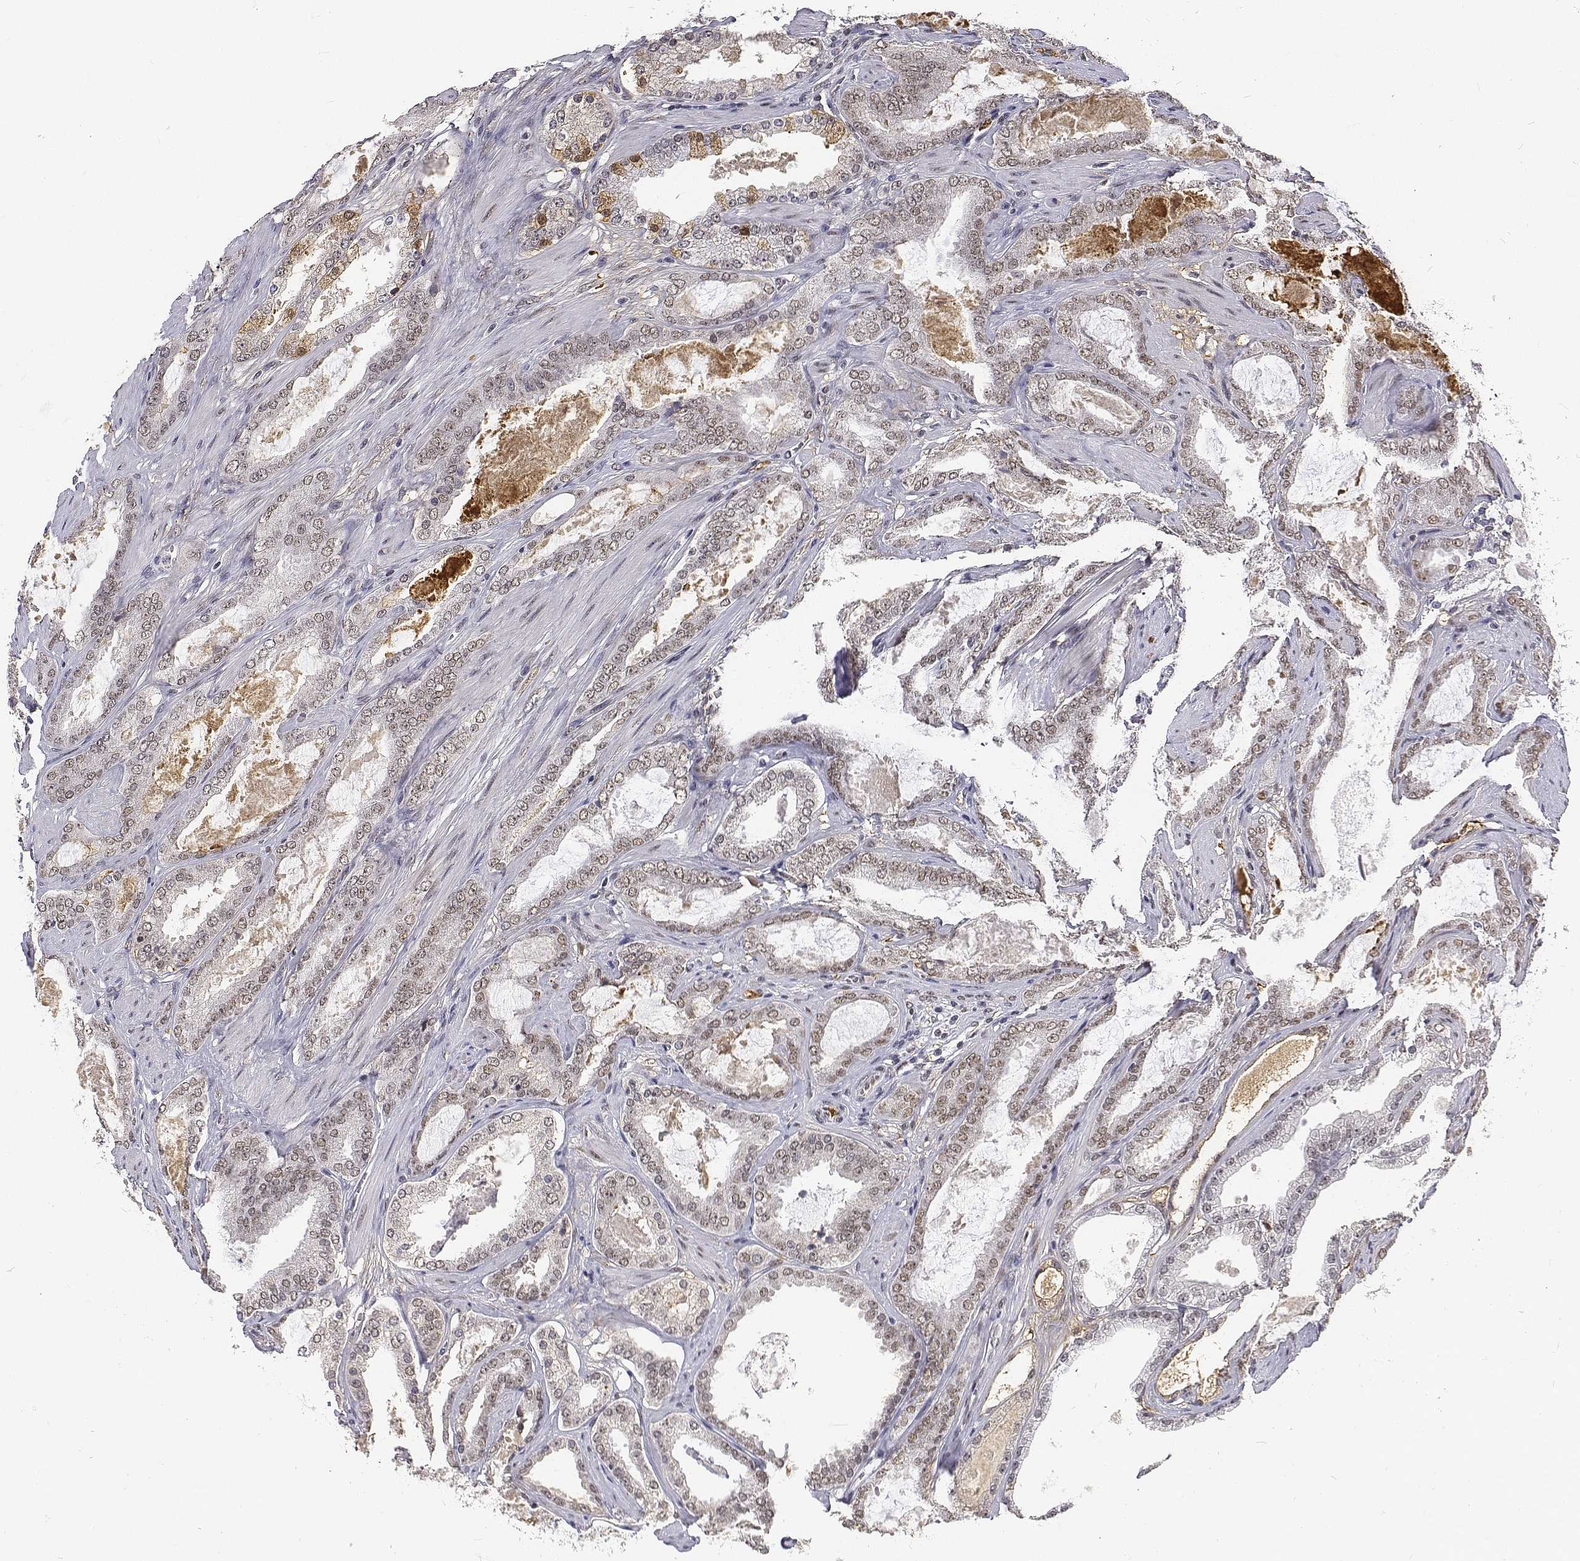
{"staining": {"intensity": "negative", "quantity": "none", "location": "none"}, "tissue": "prostate cancer", "cell_type": "Tumor cells", "image_type": "cancer", "snomed": [{"axis": "morphology", "description": "Adenocarcinoma, High grade"}, {"axis": "topography", "description": "Prostate"}], "caption": "Prostate high-grade adenocarcinoma was stained to show a protein in brown. There is no significant expression in tumor cells. The staining is performed using DAB (3,3'-diaminobenzidine) brown chromogen with nuclei counter-stained in using hematoxylin.", "gene": "ATRX", "patient": {"sex": "male", "age": 63}}